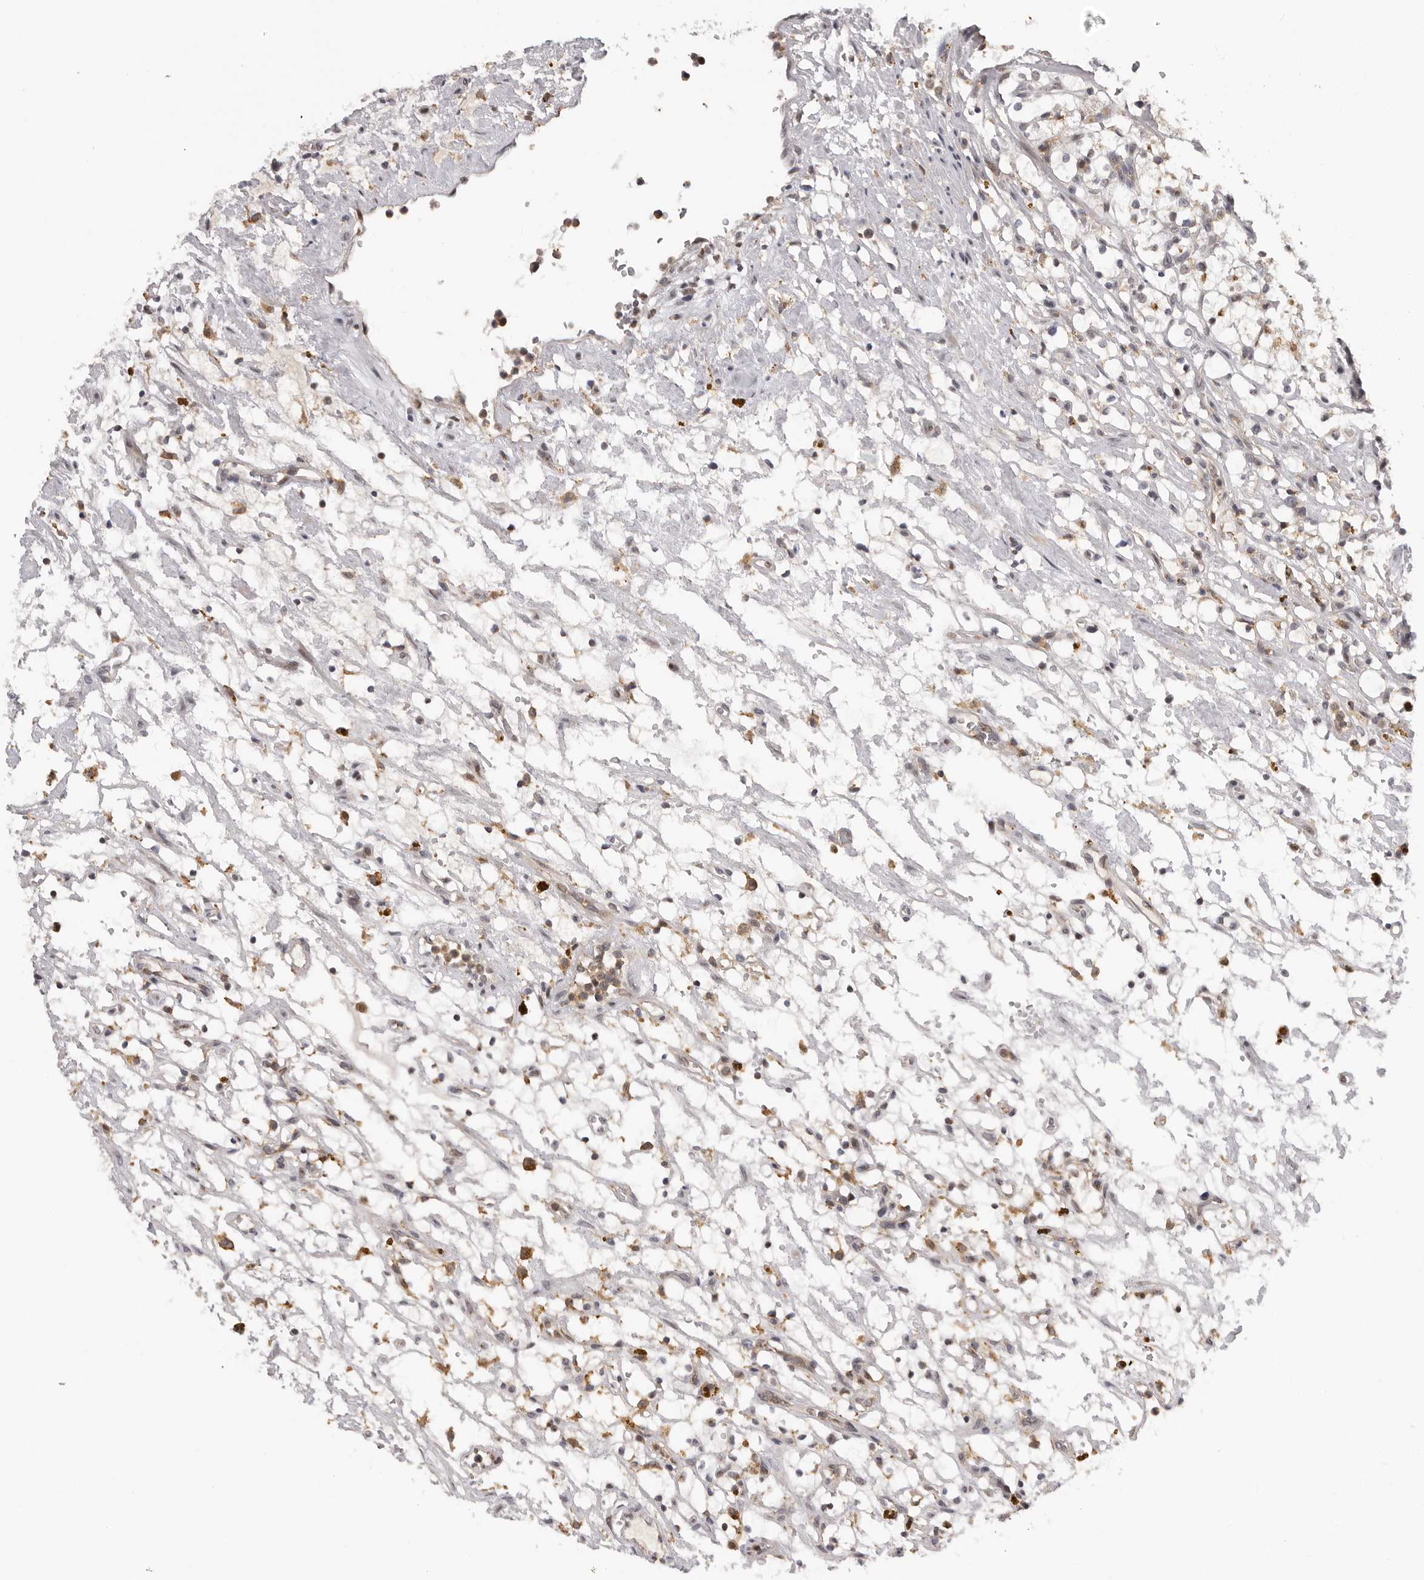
{"staining": {"intensity": "negative", "quantity": "none", "location": "none"}, "tissue": "renal cancer", "cell_type": "Tumor cells", "image_type": "cancer", "snomed": [{"axis": "morphology", "description": "Adenocarcinoma, NOS"}, {"axis": "topography", "description": "Kidney"}], "caption": "High magnification brightfield microscopy of adenocarcinoma (renal) stained with DAB (brown) and counterstained with hematoxylin (blue): tumor cells show no significant staining. (Stains: DAB (3,3'-diaminobenzidine) immunohistochemistry (IHC) with hematoxylin counter stain, Microscopy: brightfield microscopy at high magnification).", "gene": "KIF2B", "patient": {"sex": "female", "age": 69}}